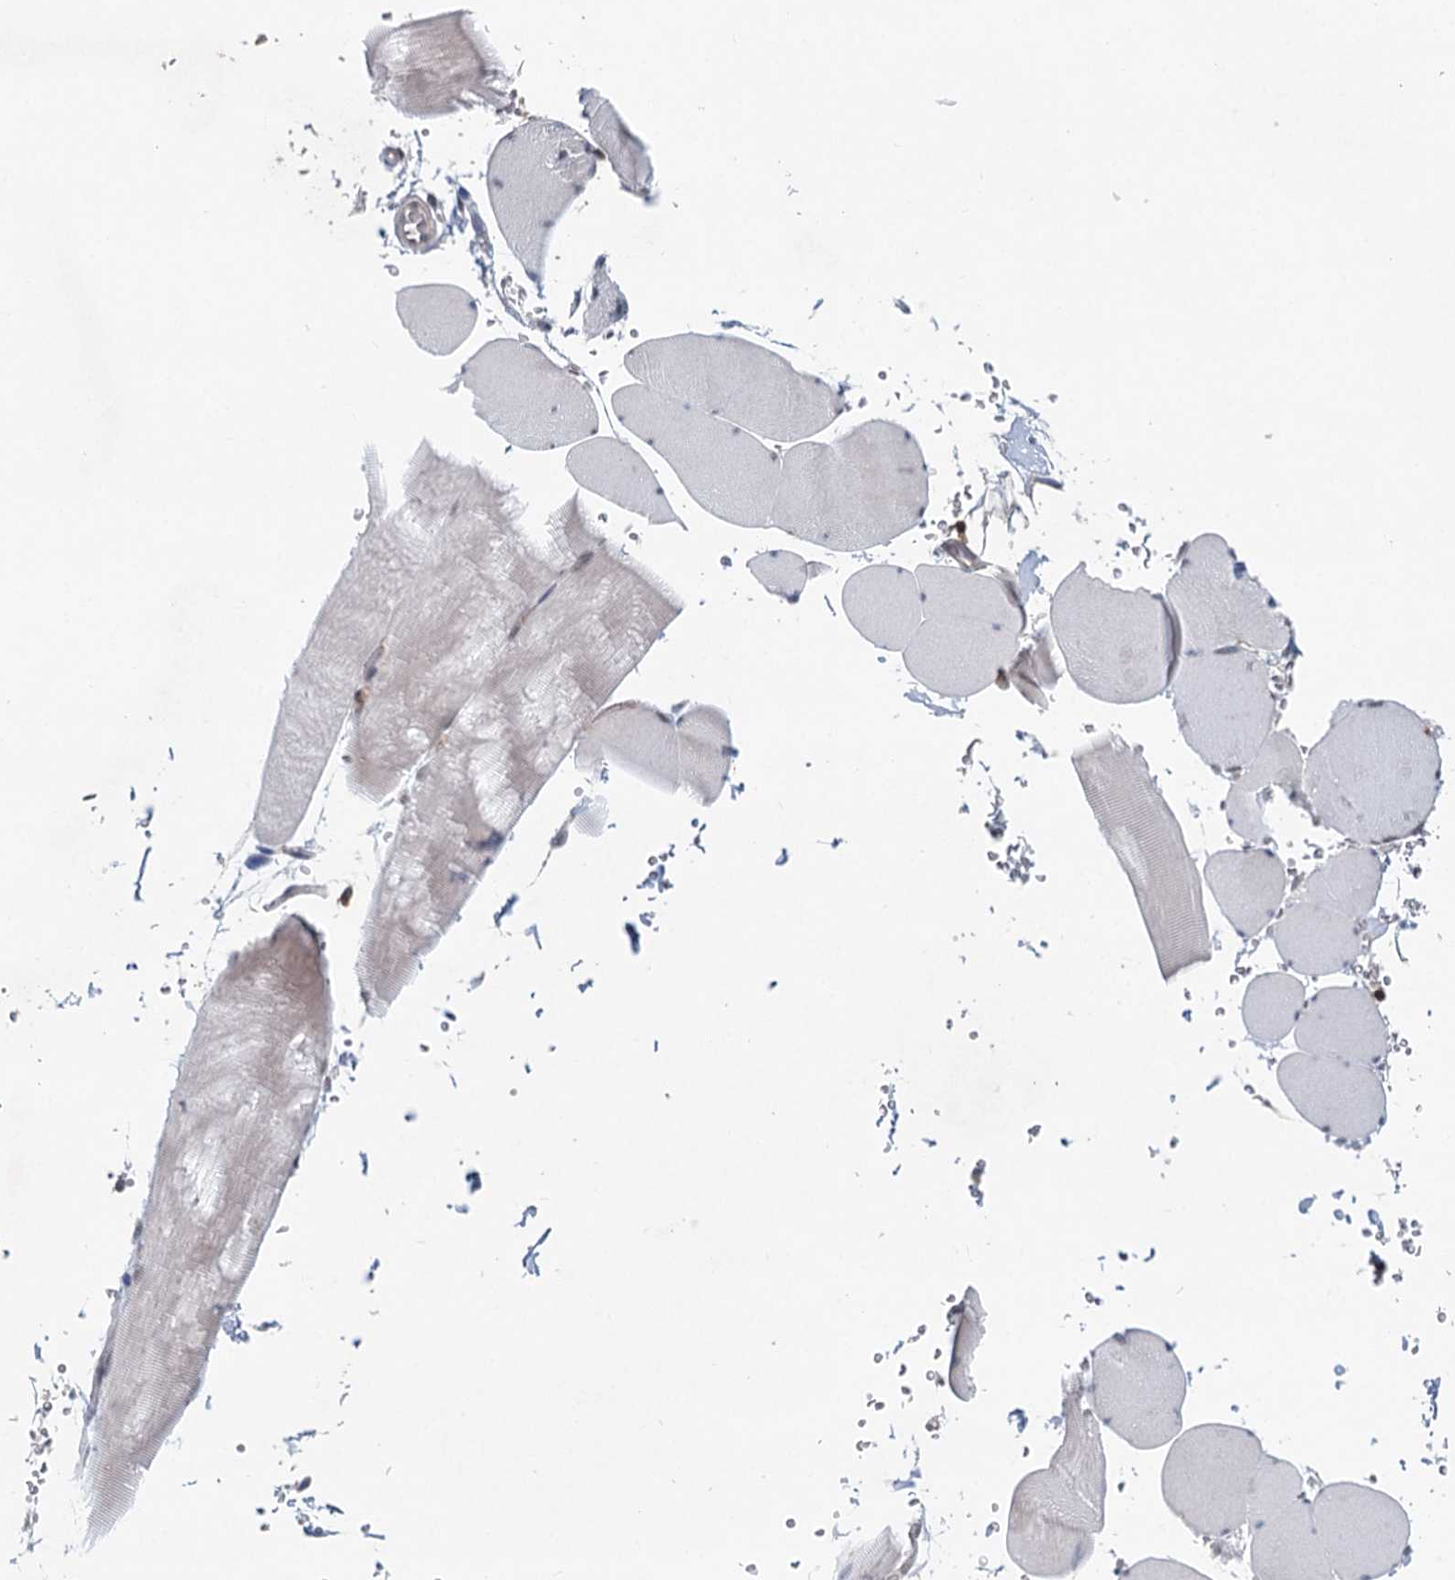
{"staining": {"intensity": "negative", "quantity": "none", "location": "none"}, "tissue": "skeletal muscle", "cell_type": "Myocytes", "image_type": "normal", "snomed": [{"axis": "morphology", "description": "Normal tissue, NOS"}, {"axis": "topography", "description": "Skeletal muscle"}, {"axis": "topography", "description": "Head-Neck"}], "caption": "Myocytes show no significant protein expression in unremarkable skeletal muscle. (IHC, brightfield microscopy, high magnification).", "gene": "CDC42SE2", "patient": {"sex": "male", "age": 66}}